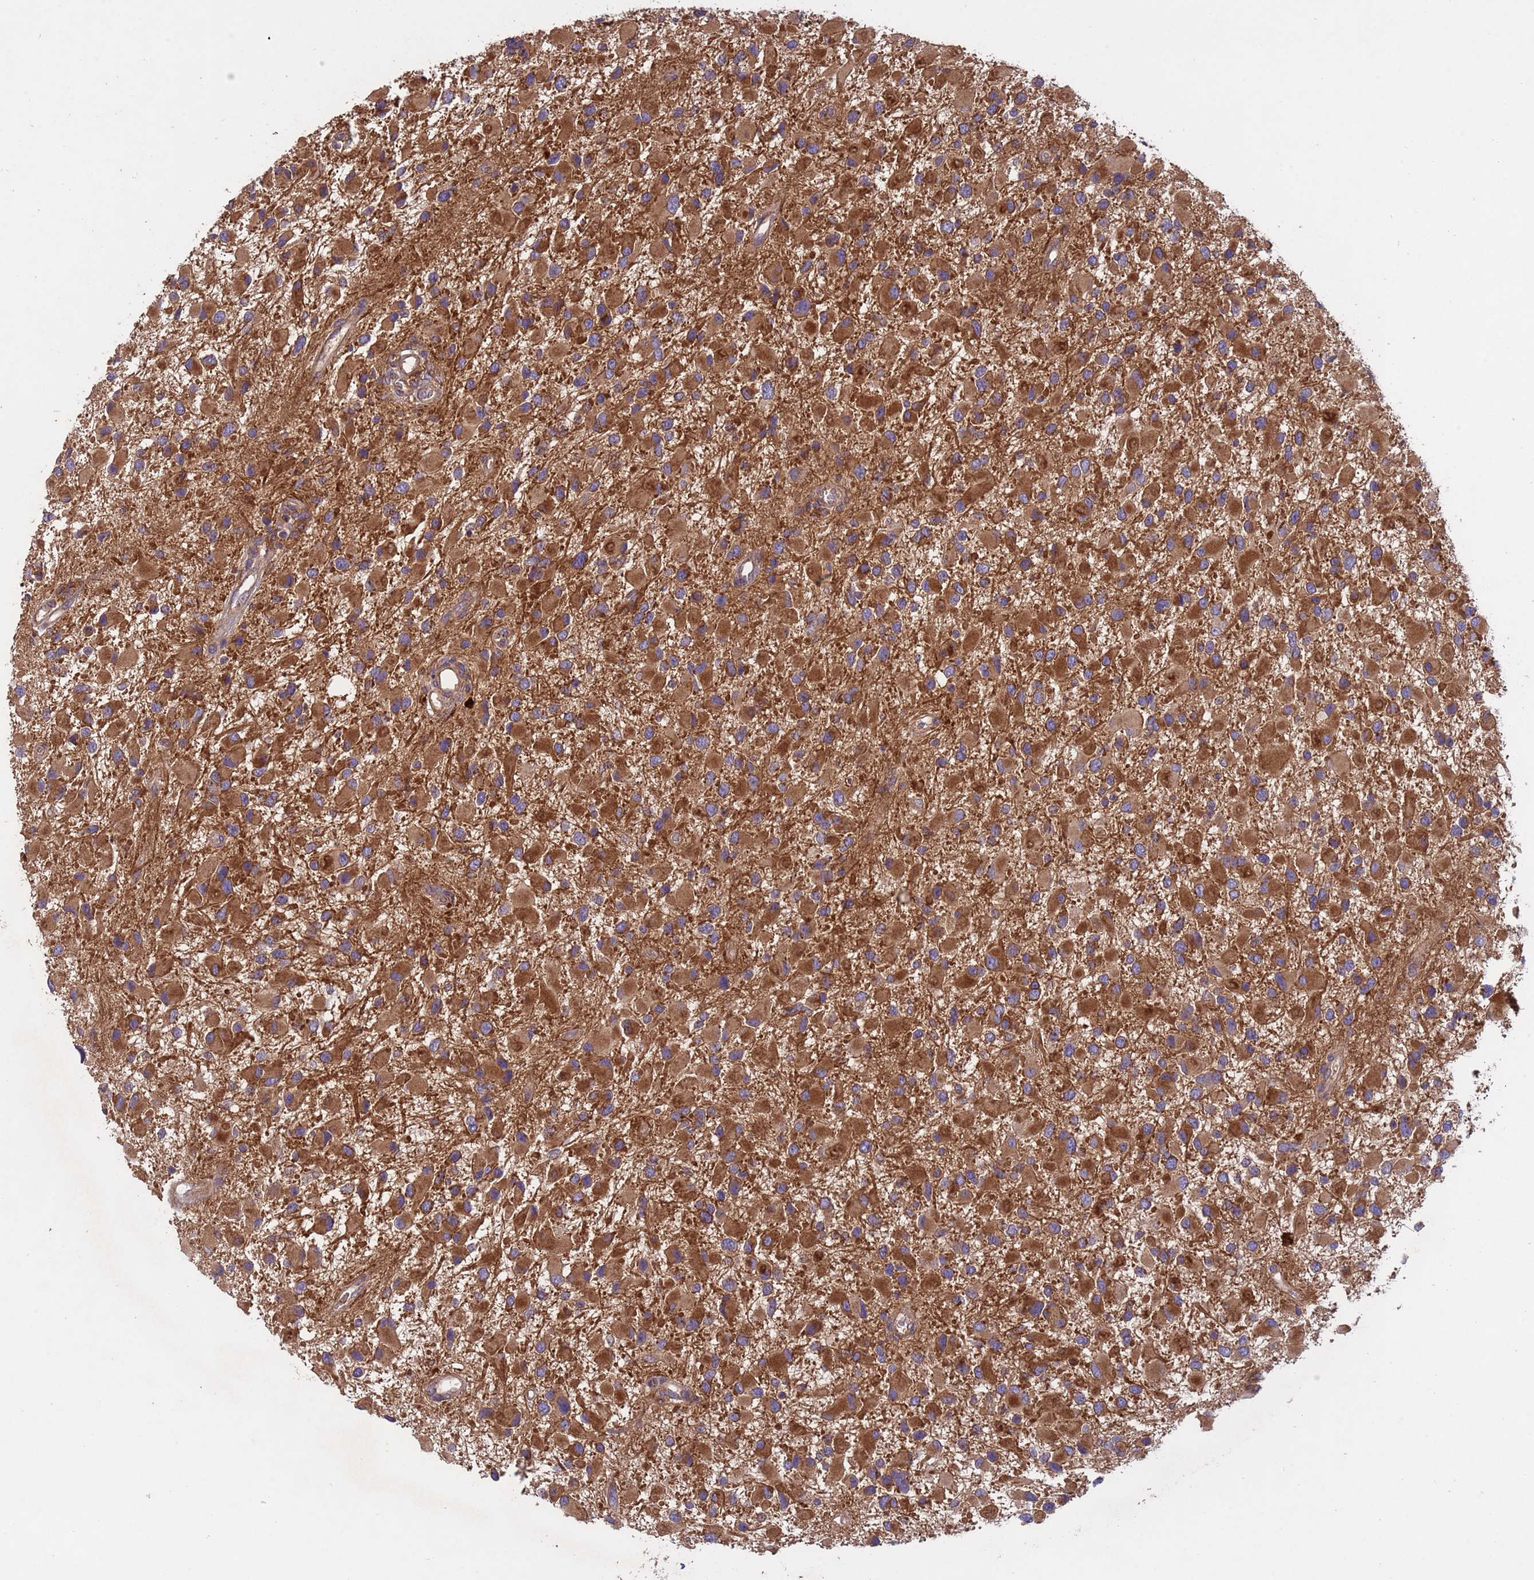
{"staining": {"intensity": "strong", "quantity": ">75%", "location": "cytoplasmic/membranous"}, "tissue": "glioma", "cell_type": "Tumor cells", "image_type": "cancer", "snomed": [{"axis": "morphology", "description": "Glioma, malignant, High grade"}, {"axis": "topography", "description": "Brain"}], "caption": "Tumor cells demonstrate high levels of strong cytoplasmic/membranous expression in approximately >75% of cells in human glioma.", "gene": "RAB10", "patient": {"sex": "male", "age": 53}}